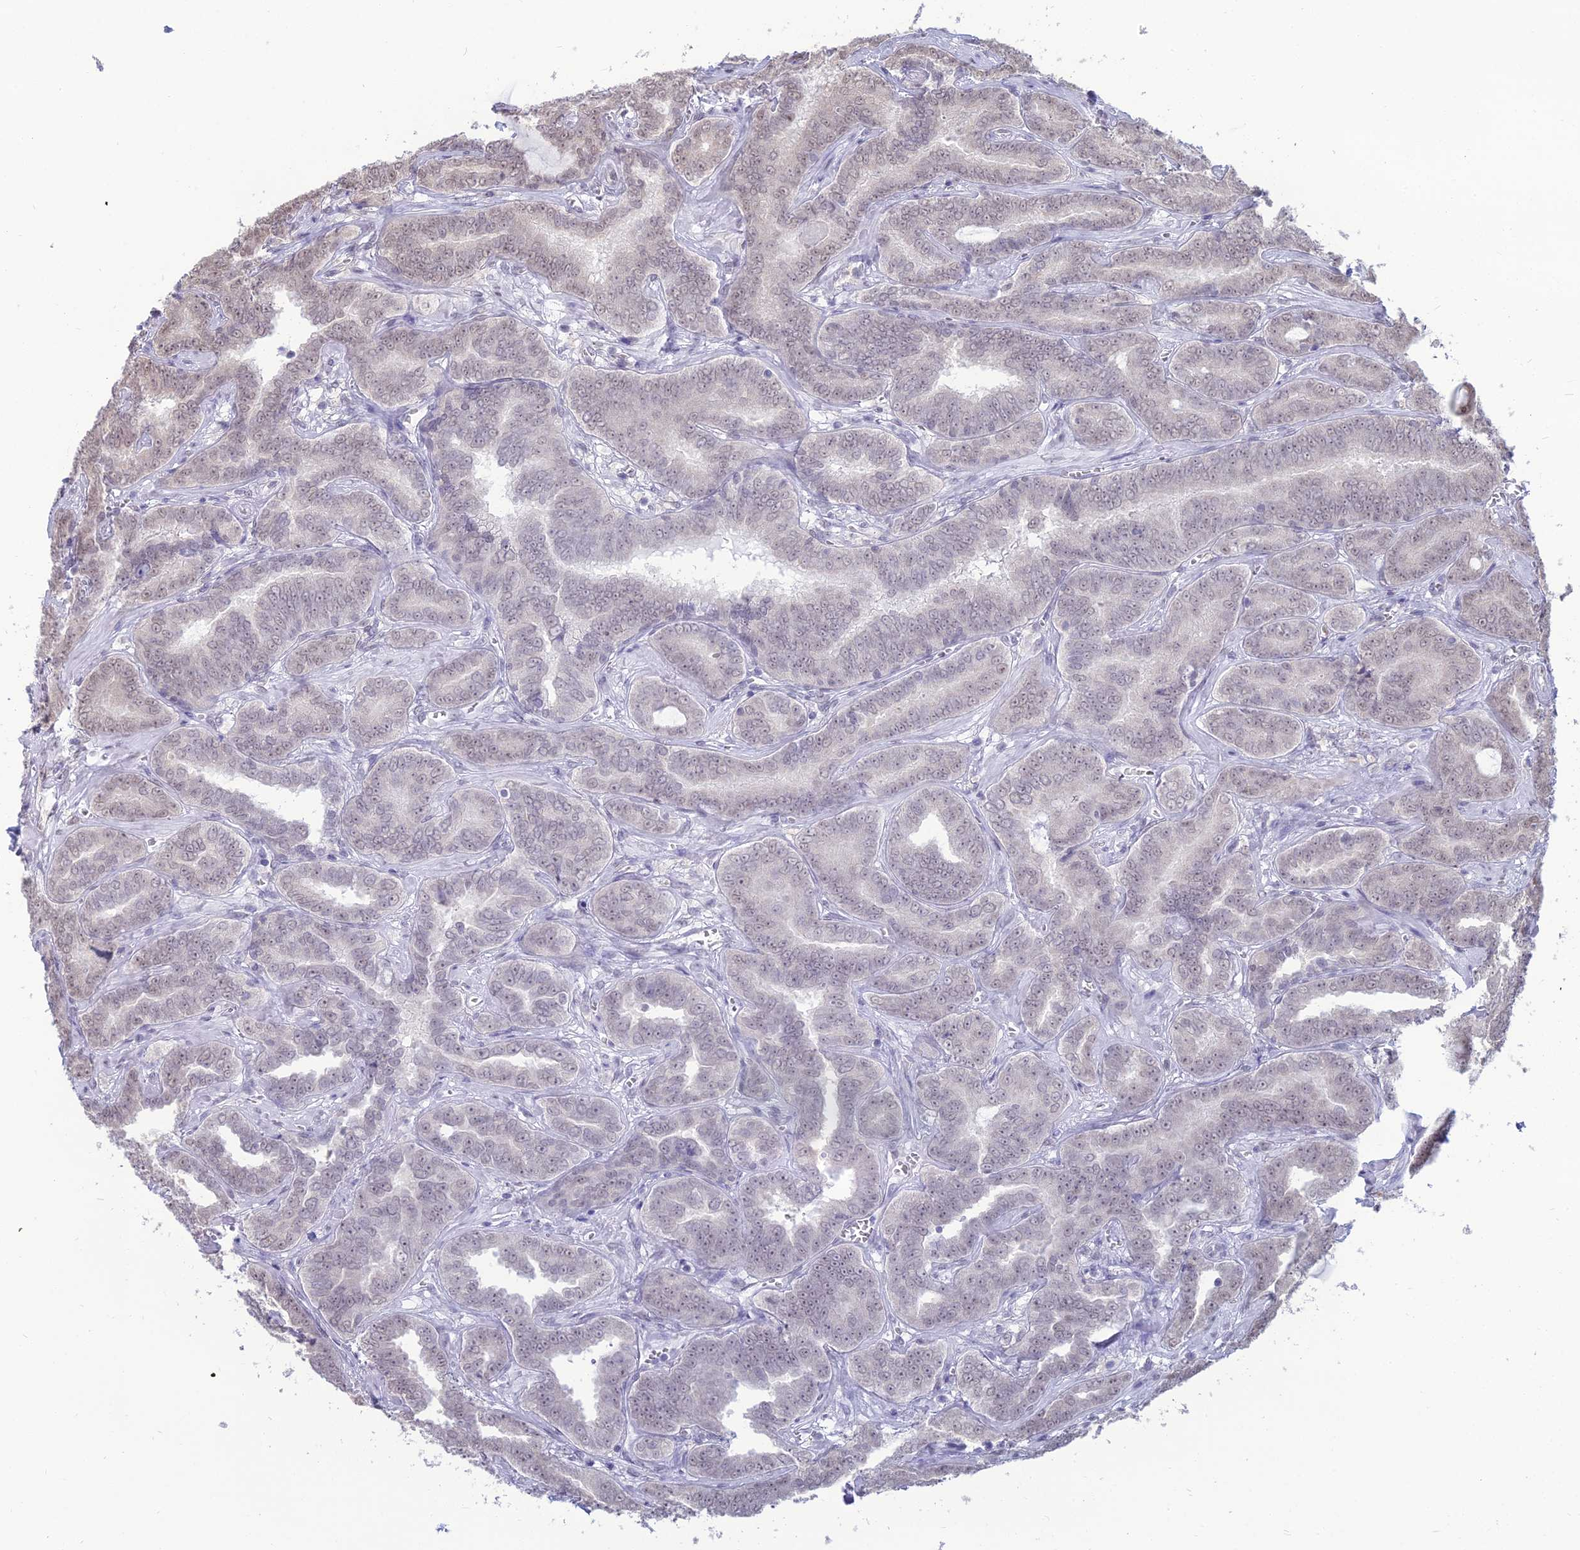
{"staining": {"intensity": "negative", "quantity": "none", "location": "none"}, "tissue": "prostate cancer", "cell_type": "Tumor cells", "image_type": "cancer", "snomed": [{"axis": "morphology", "description": "Adenocarcinoma, High grade"}, {"axis": "topography", "description": "Prostate"}], "caption": "There is no significant expression in tumor cells of adenocarcinoma (high-grade) (prostate). (DAB (3,3'-diaminobenzidine) immunohistochemistry (IHC) with hematoxylin counter stain).", "gene": "SRSF7", "patient": {"sex": "male", "age": 67}}